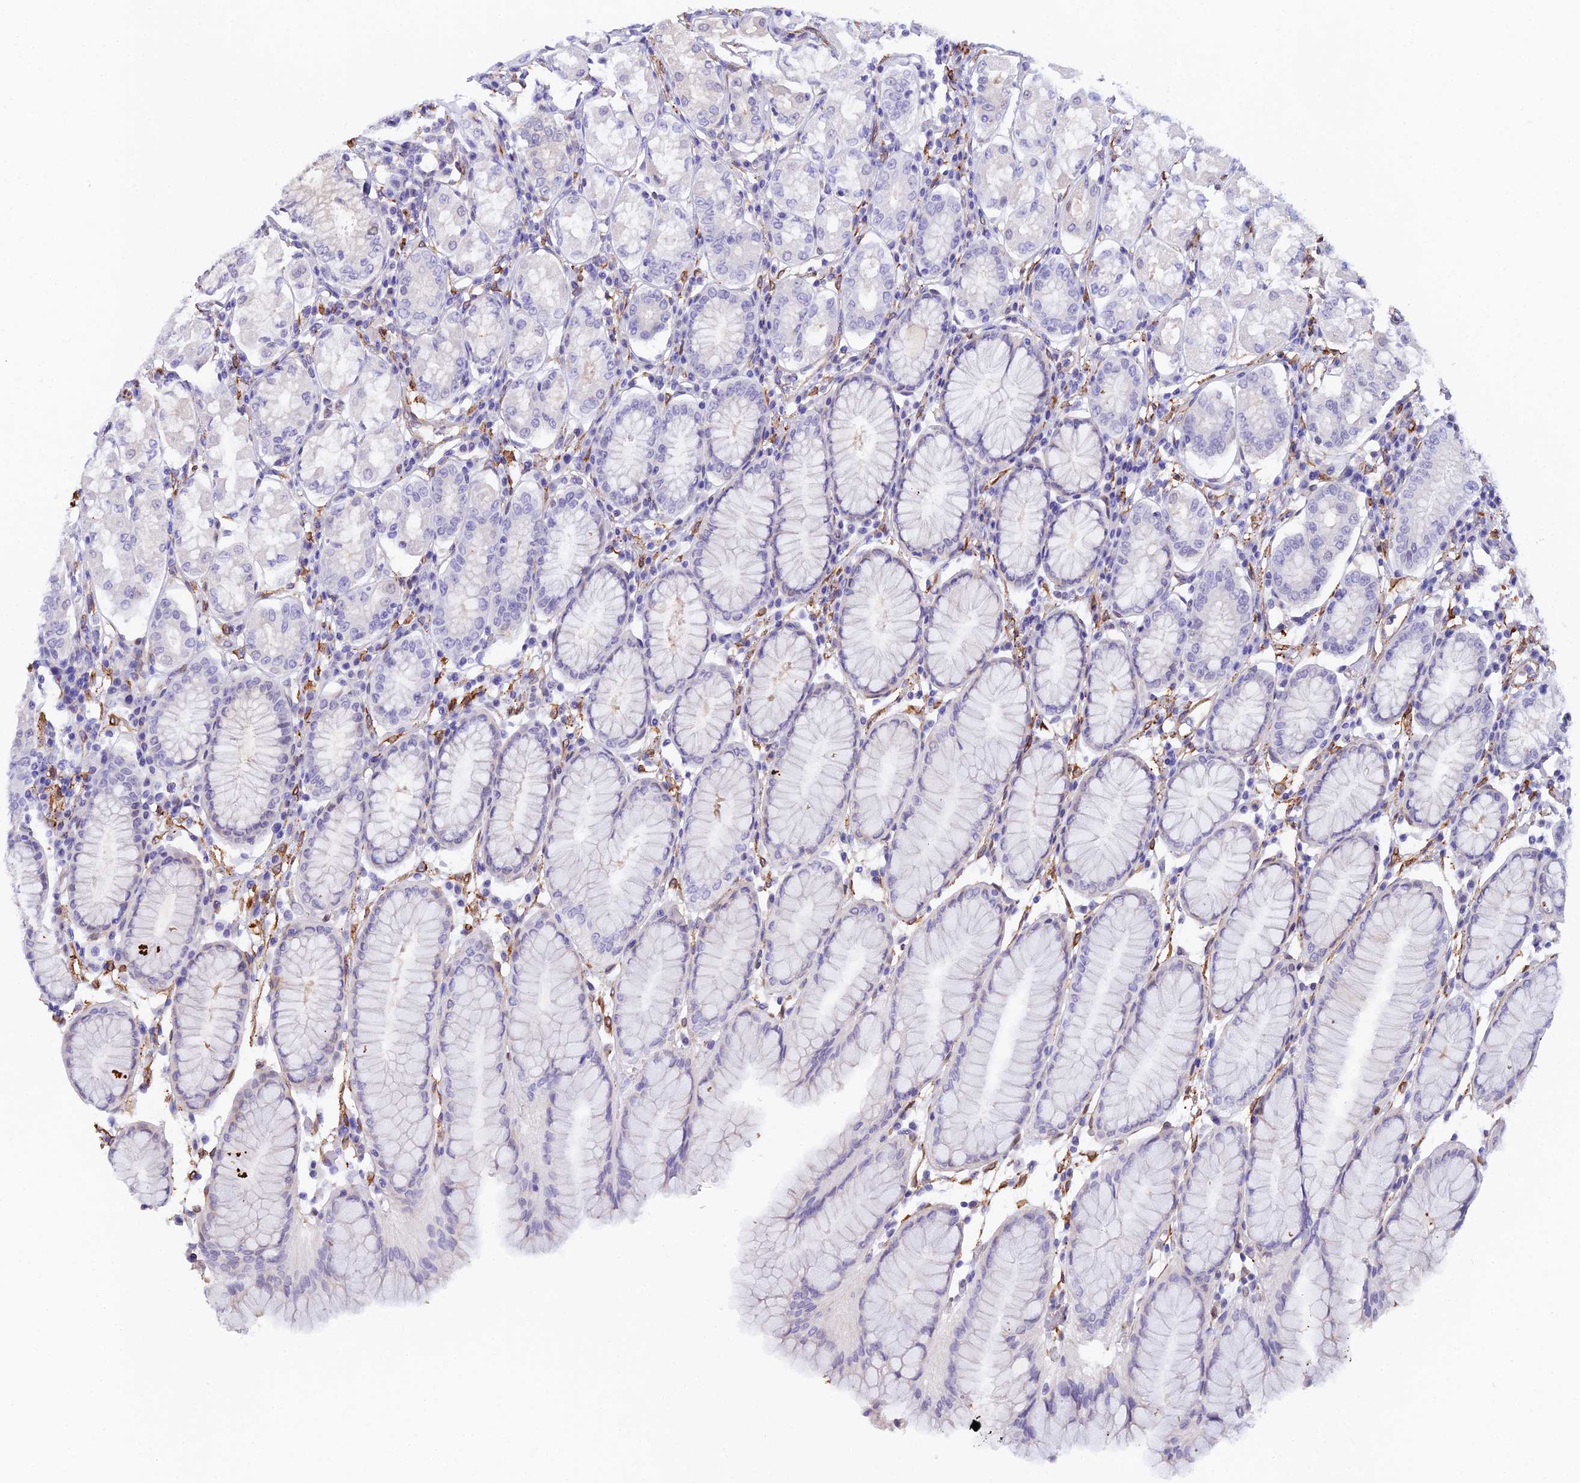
{"staining": {"intensity": "negative", "quantity": "none", "location": "none"}, "tissue": "stomach", "cell_type": "Glandular cells", "image_type": "normal", "snomed": [{"axis": "morphology", "description": "Normal tissue, NOS"}, {"axis": "topography", "description": "Stomach"}, {"axis": "topography", "description": "Stomach, lower"}], "caption": "IHC photomicrograph of normal stomach: stomach stained with DAB (3,3'-diaminobenzidine) displays no significant protein staining in glandular cells.", "gene": "MXRA7", "patient": {"sex": "female", "age": 56}}